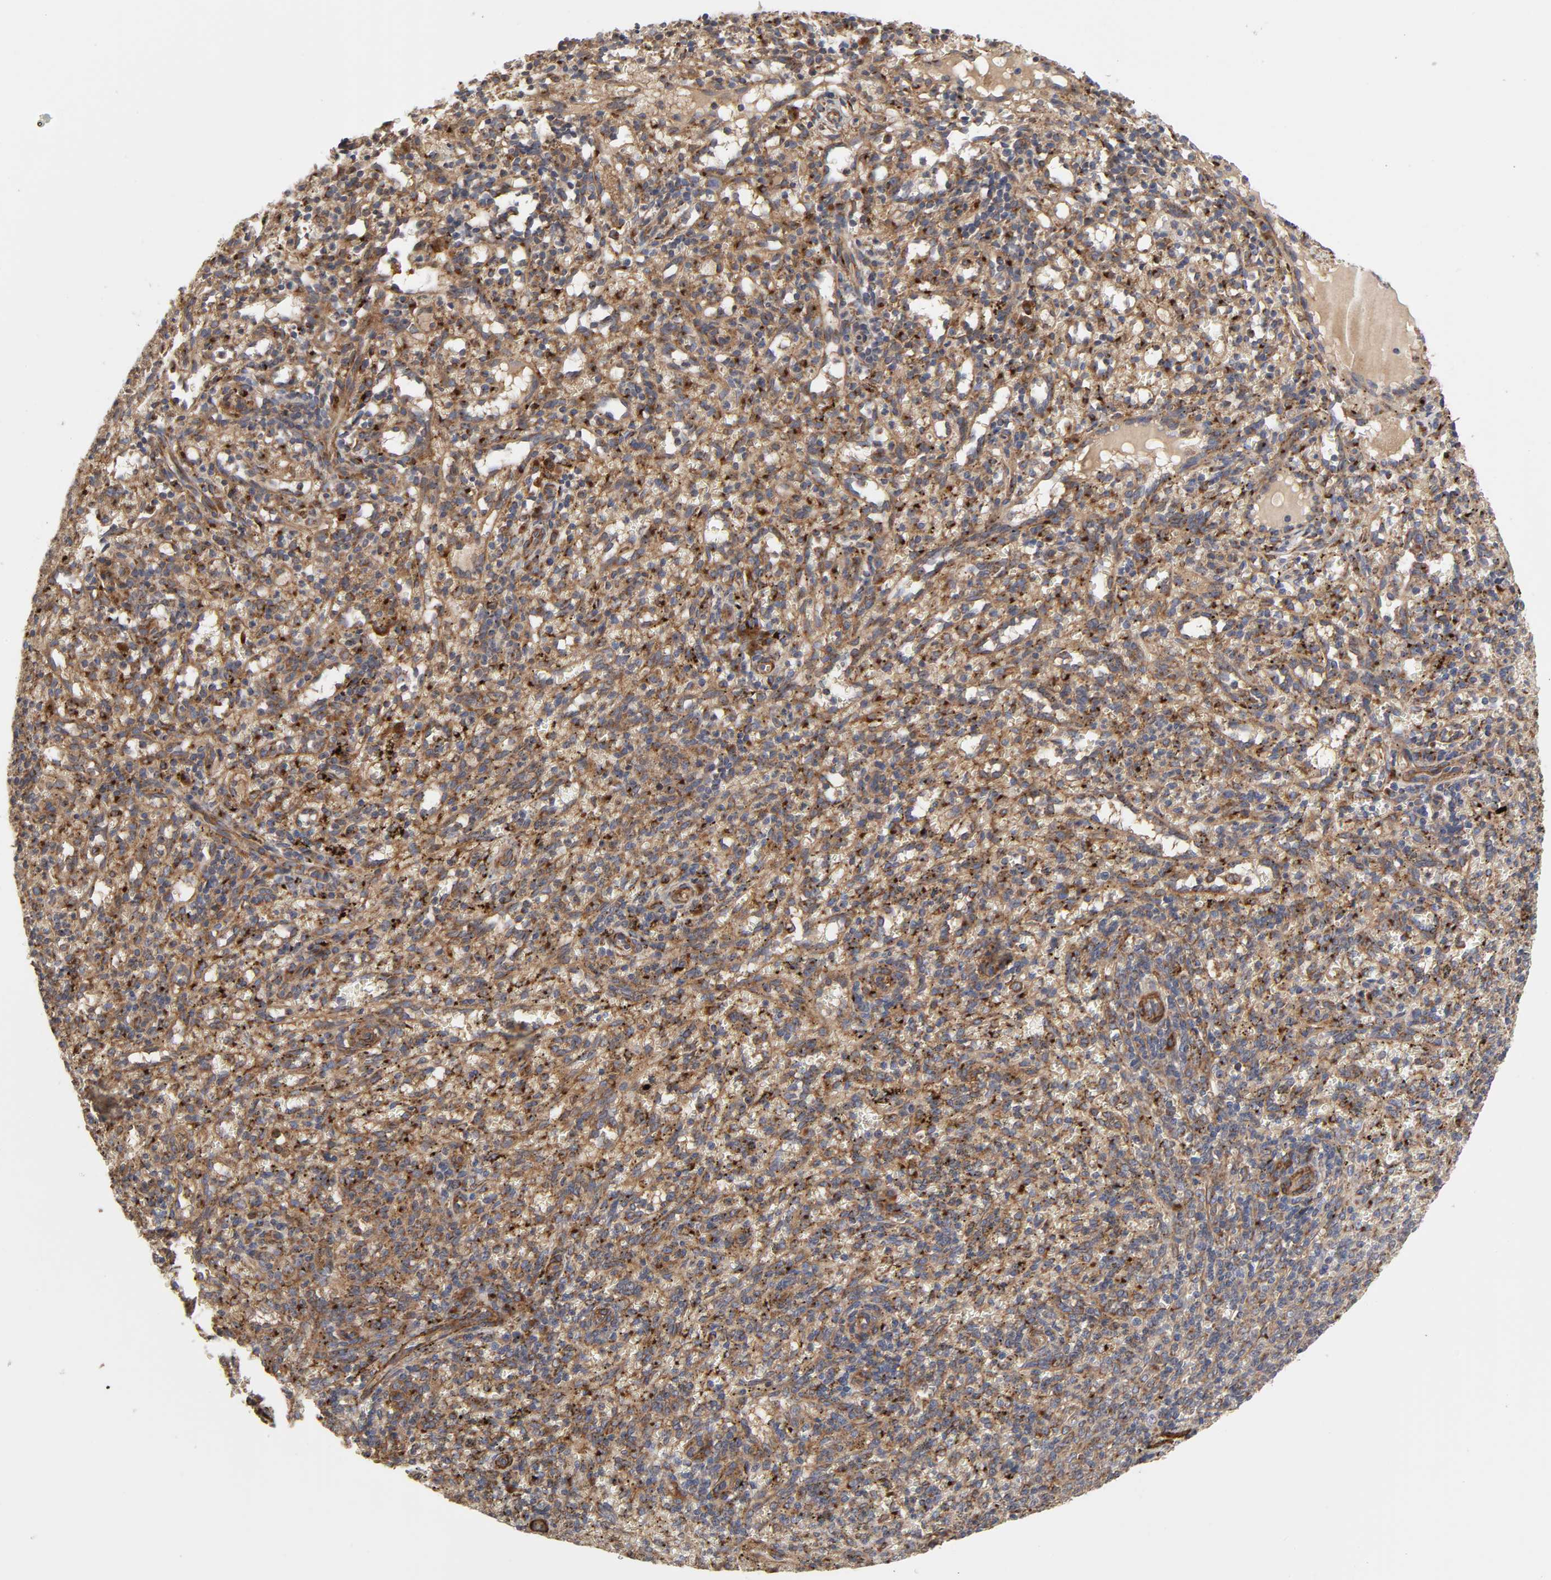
{"staining": {"intensity": "moderate", "quantity": ">75%", "location": "cytoplasmic/membranous"}, "tissue": "spleen", "cell_type": "Cells in red pulp", "image_type": "normal", "snomed": [{"axis": "morphology", "description": "Normal tissue, NOS"}, {"axis": "topography", "description": "Spleen"}], "caption": "Protein analysis of benign spleen exhibits moderate cytoplasmic/membranous positivity in approximately >75% of cells in red pulp. Using DAB (3,3'-diaminobenzidine) (brown) and hematoxylin (blue) stains, captured at high magnification using brightfield microscopy.", "gene": "GNPTG", "patient": {"sex": "female", "age": 10}}